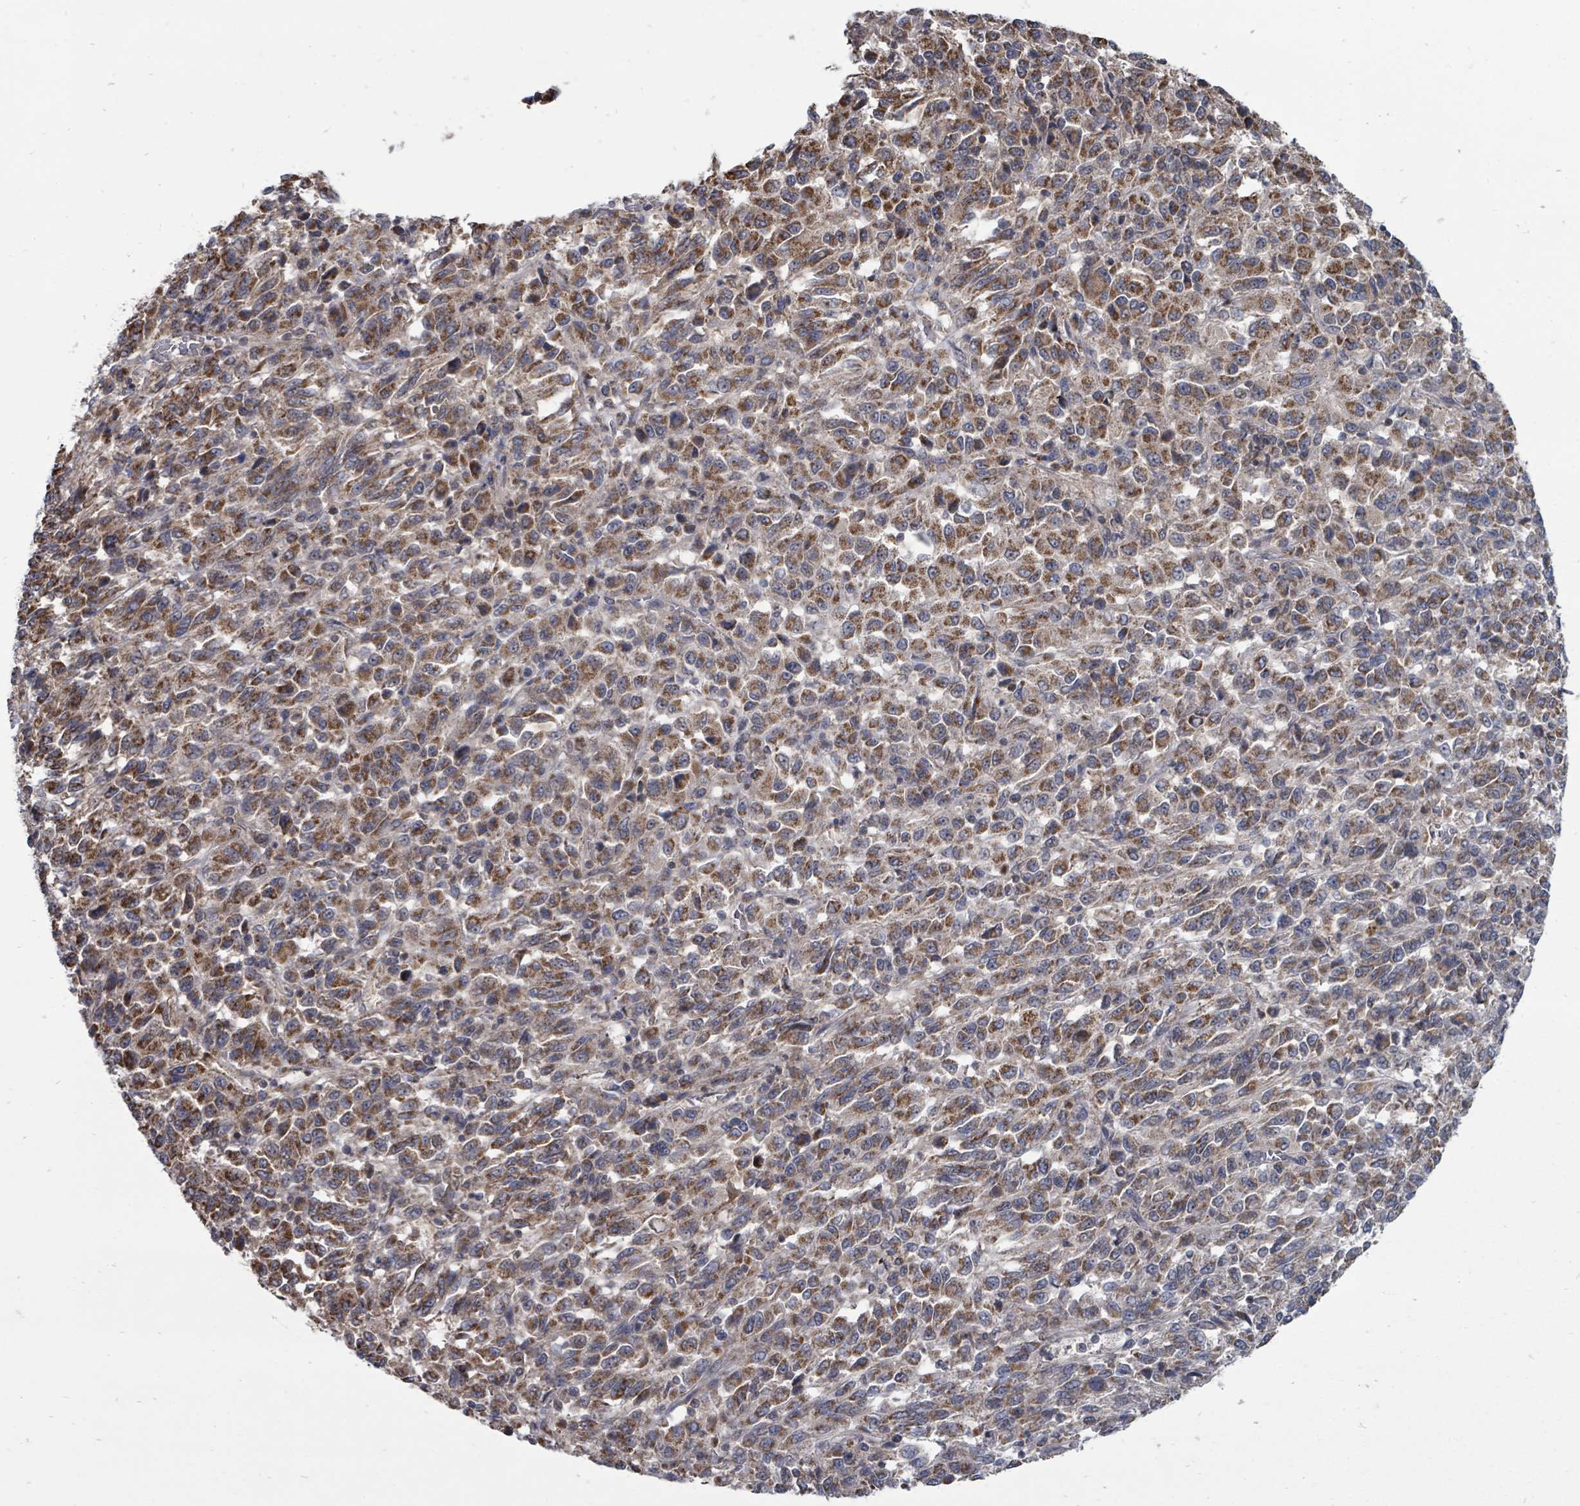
{"staining": {"intensity": "moderate", "quantity": ">75%", "location": "cytoplasmic/membranous"}, "tissue": "melanoma", "cell_type": "Tumor cells", "image_type": "cancer", "snomed": [{"axis": "morphology", "description": "Malignant melanoma, Metastatic site"}, {"axis": "topography", "description": "Lung"}], "caption": "Immunohistochemistry (IHC) staining of malignant melanoma (metastatic site), which exhibits medium levels of moderate cytoplasmic/membranous expression in about >75% of tumor cells indicating moderate cytoplasmic/membranous protein staining. The staining was performed using DAB (brown) for protein detection and nuclei were counterstained in hematoxylin (blue).", "gene": "MAGOHB", "patient": {"sex": "male", "age": 64}}